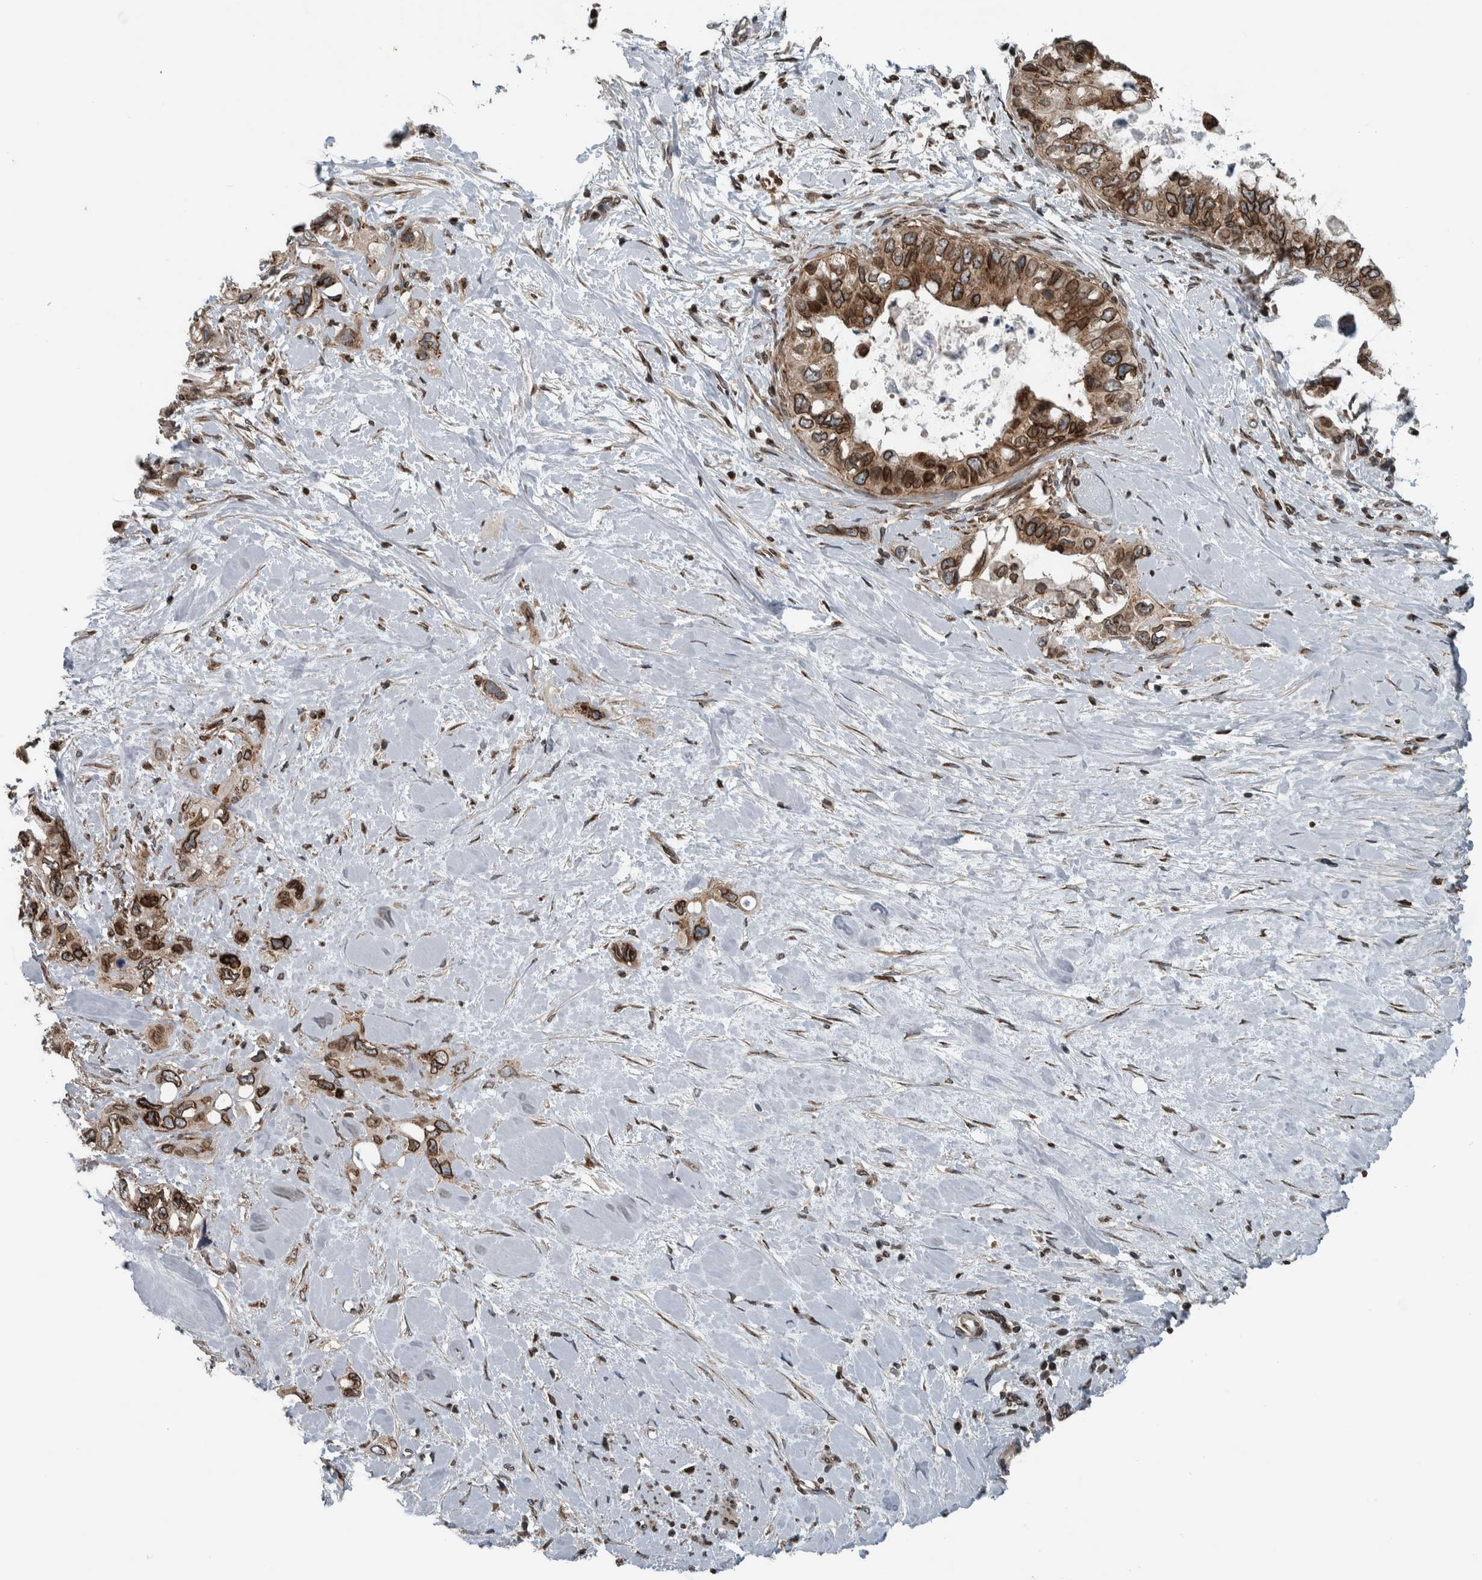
{"staining": {"intensity": "moderate", "quantity": ">75%", "location": "cytoplasmic/membranous,nuclear"}, "tissue": "pancreatic cancer", "cell_type": "Tumor cells", "image_type": "cancer", "snomed": [{"axis": "morphology", "description": "Adenocarcinoma, NOS"}, {"axis": "topography", "description": "Pancreas"}], "caption": "Protein analysis of pancreatic adenocarcinoma tissue reveals moderate cytoplasmic/membranous and nuclear expression in about >75% of tumor cells.", "gene": "FAM135B", "patient": {"sex": "female", "age": 56}}